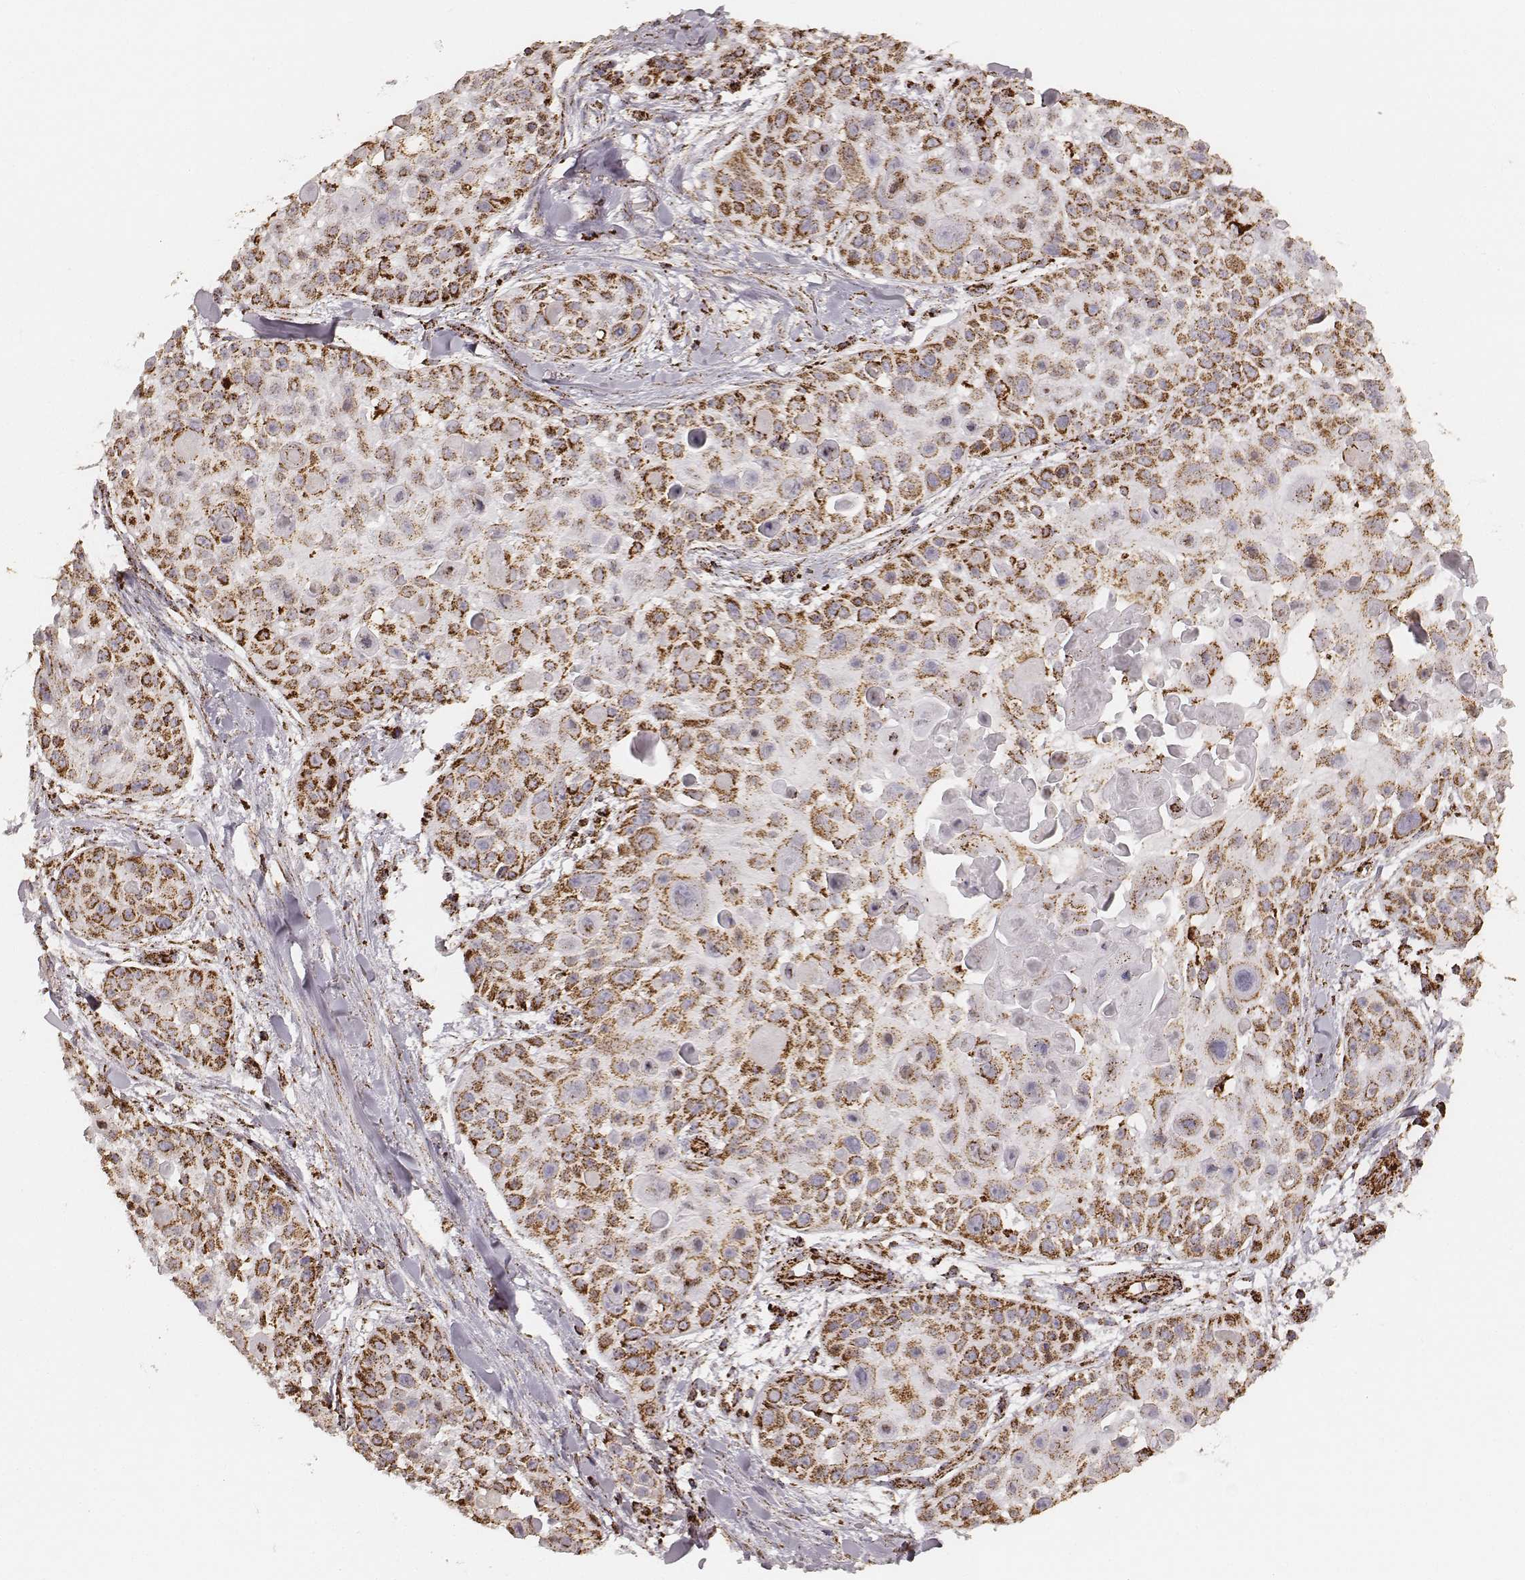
{"staining": {"intensity": "strong", "quantity": ">75%", "location": "cytoplasmic/membranous"}, "tissue": "skin cancer", "cell_type": "Tumor cells", "image_type": "cancer", "snomed": [{"axis": "morphology", "description": "Squamous cell carcinoma, NOS"}, {"axis": "topography", "description": "Skin"}, {"axis": "topography", "description": "Anal"}], "caption": "Strong cytoplasmic/membranous expression is appreciated in approximately >75% of tumor cells in skin squamous cell carcinoma.", "gene": "CS", "patient": {"sex": "female", "age": 75}}